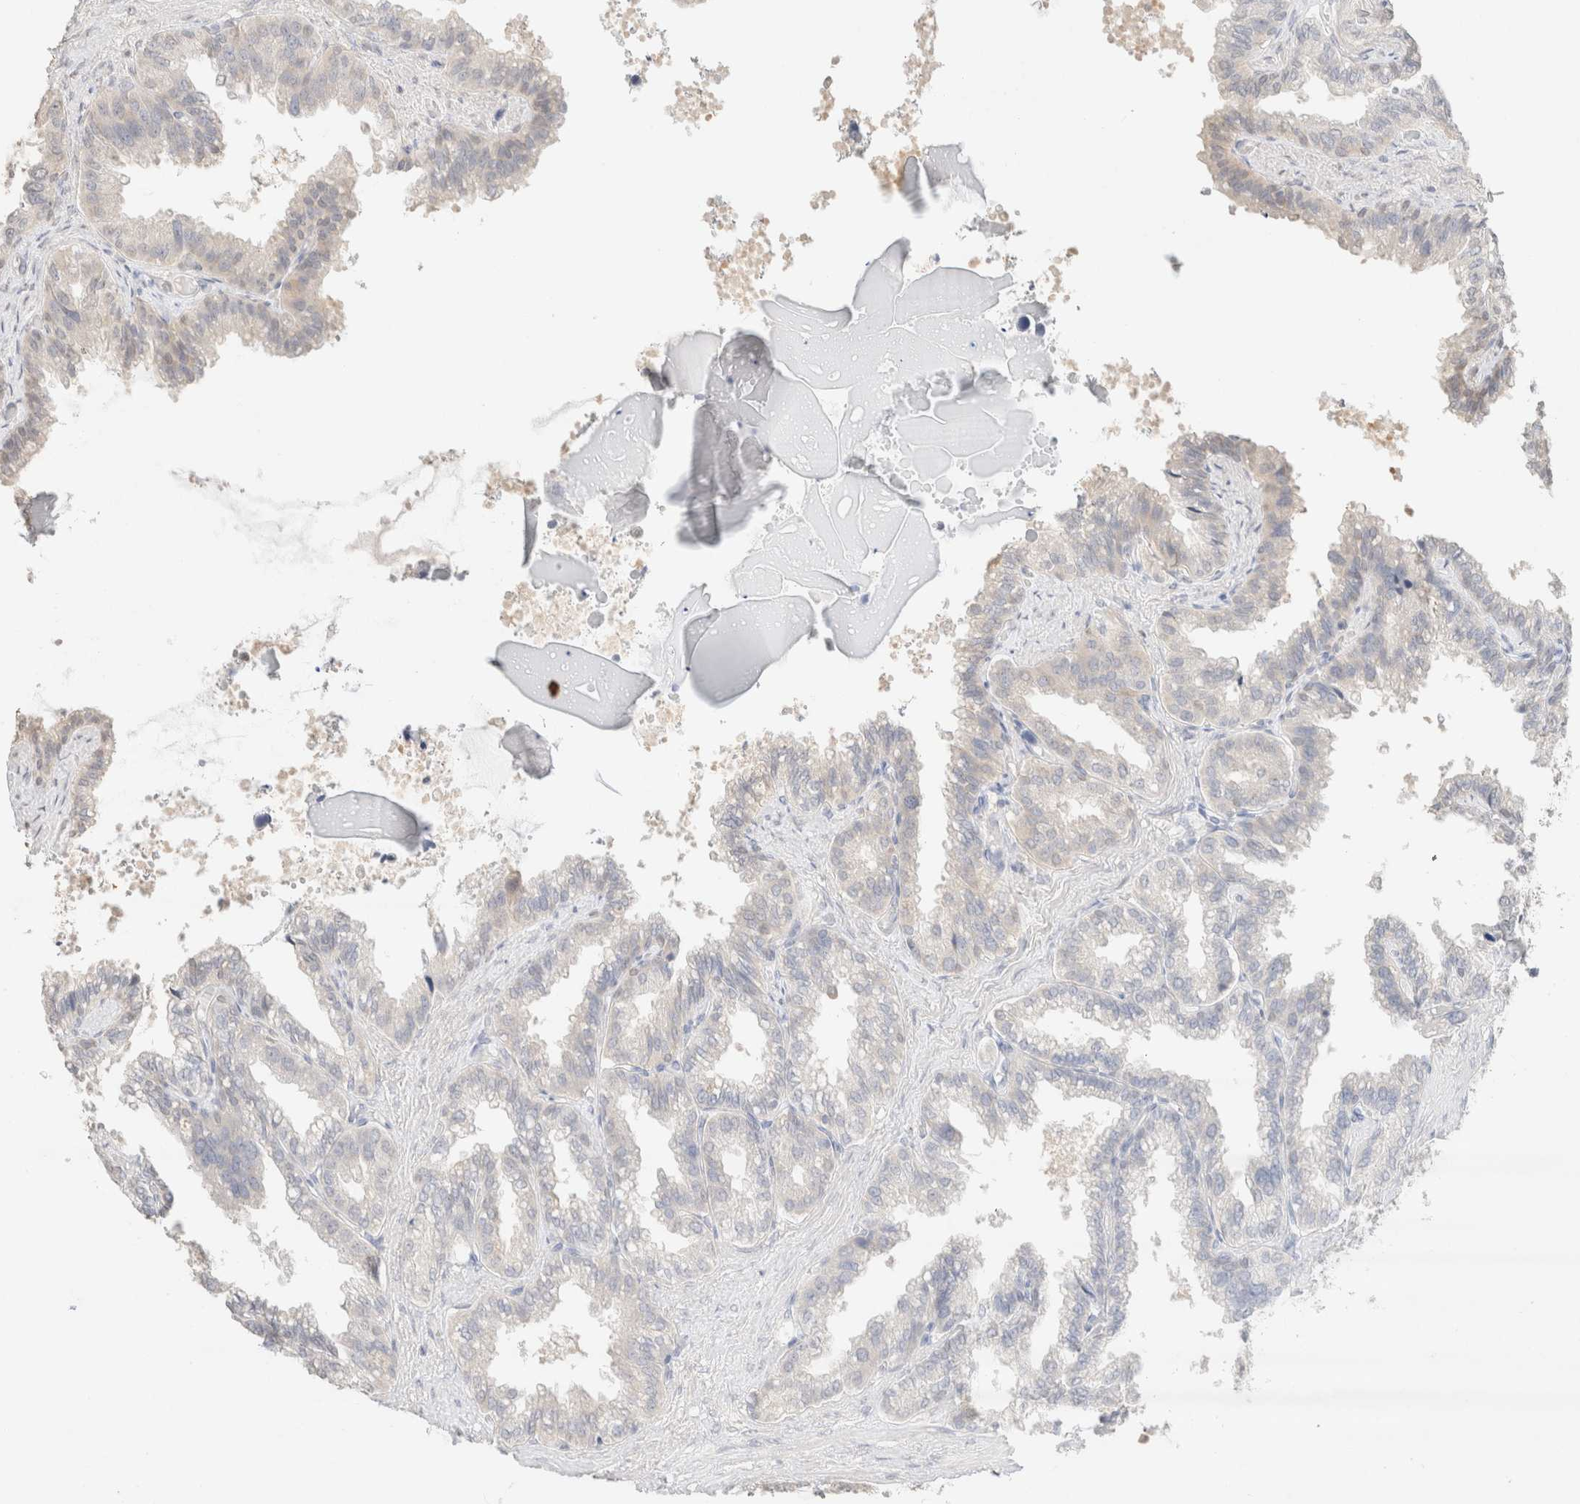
{"staining": {"intensity": "negative", "quantity": "none", "location": "none"}, "tissue": "seminal vesicle", "cell_type": "Glandular cells", "image_type": "normal", "snomed": [{"axis": "morphology", "description": "Normal tissue, NOS"}, {"axis": "topography", "description": "Seminal veicle"}], "caption": "An immunohistochemistry (IHC) photomicrograph of normal seminal vesicle is shown. There is no staining in glandular cells of seminal vesicle. Brightfield microscopy of immunohistochemistry (IHC) stained with DAB (brown) and hematoxylin (blue), captured at high magnification.", "gene": "CPA1", "patient": {"sex": "male", "age": 46}}